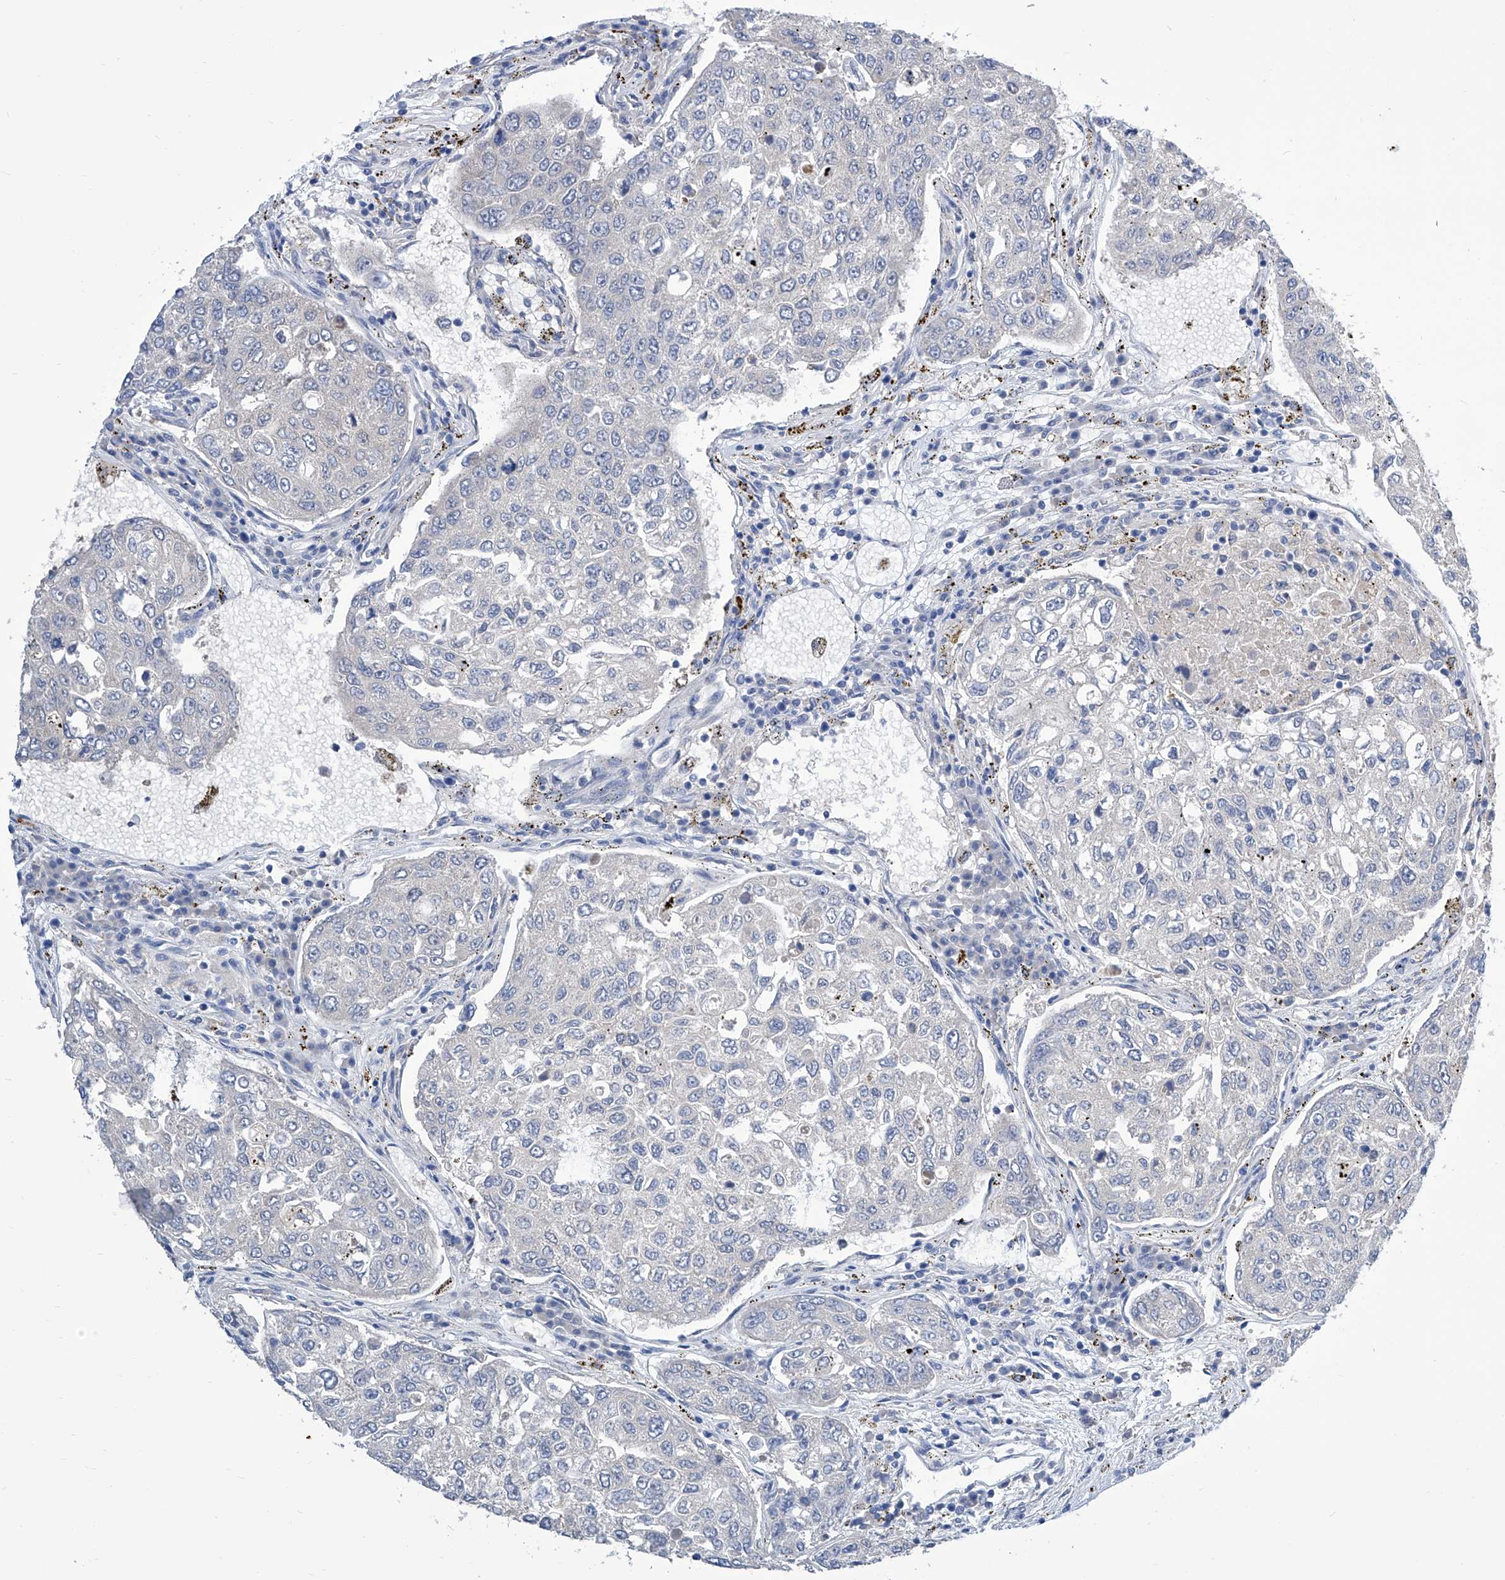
{"staining": {"intensity": "negative", "quantity": "none", "location": "none"}, "tissue": "urothelial cancer", "cell_type": "Tumor cells", "image_type": "cancer", "snomed": [{"axis": "morphology", "description": "Urothelial carcinoma, High grade"}, {"axis": "topography", "description": "Lymph node"}, {"axis": "topography", "description": "Urinary bladder"}], "caption": "Immunohistochemical staining of high-grade urothelial carcinoma demonstrates no significant positivity in tumor cells.", "gene": "IMPA2", "patient": {"sex": "male", "age": 51}}